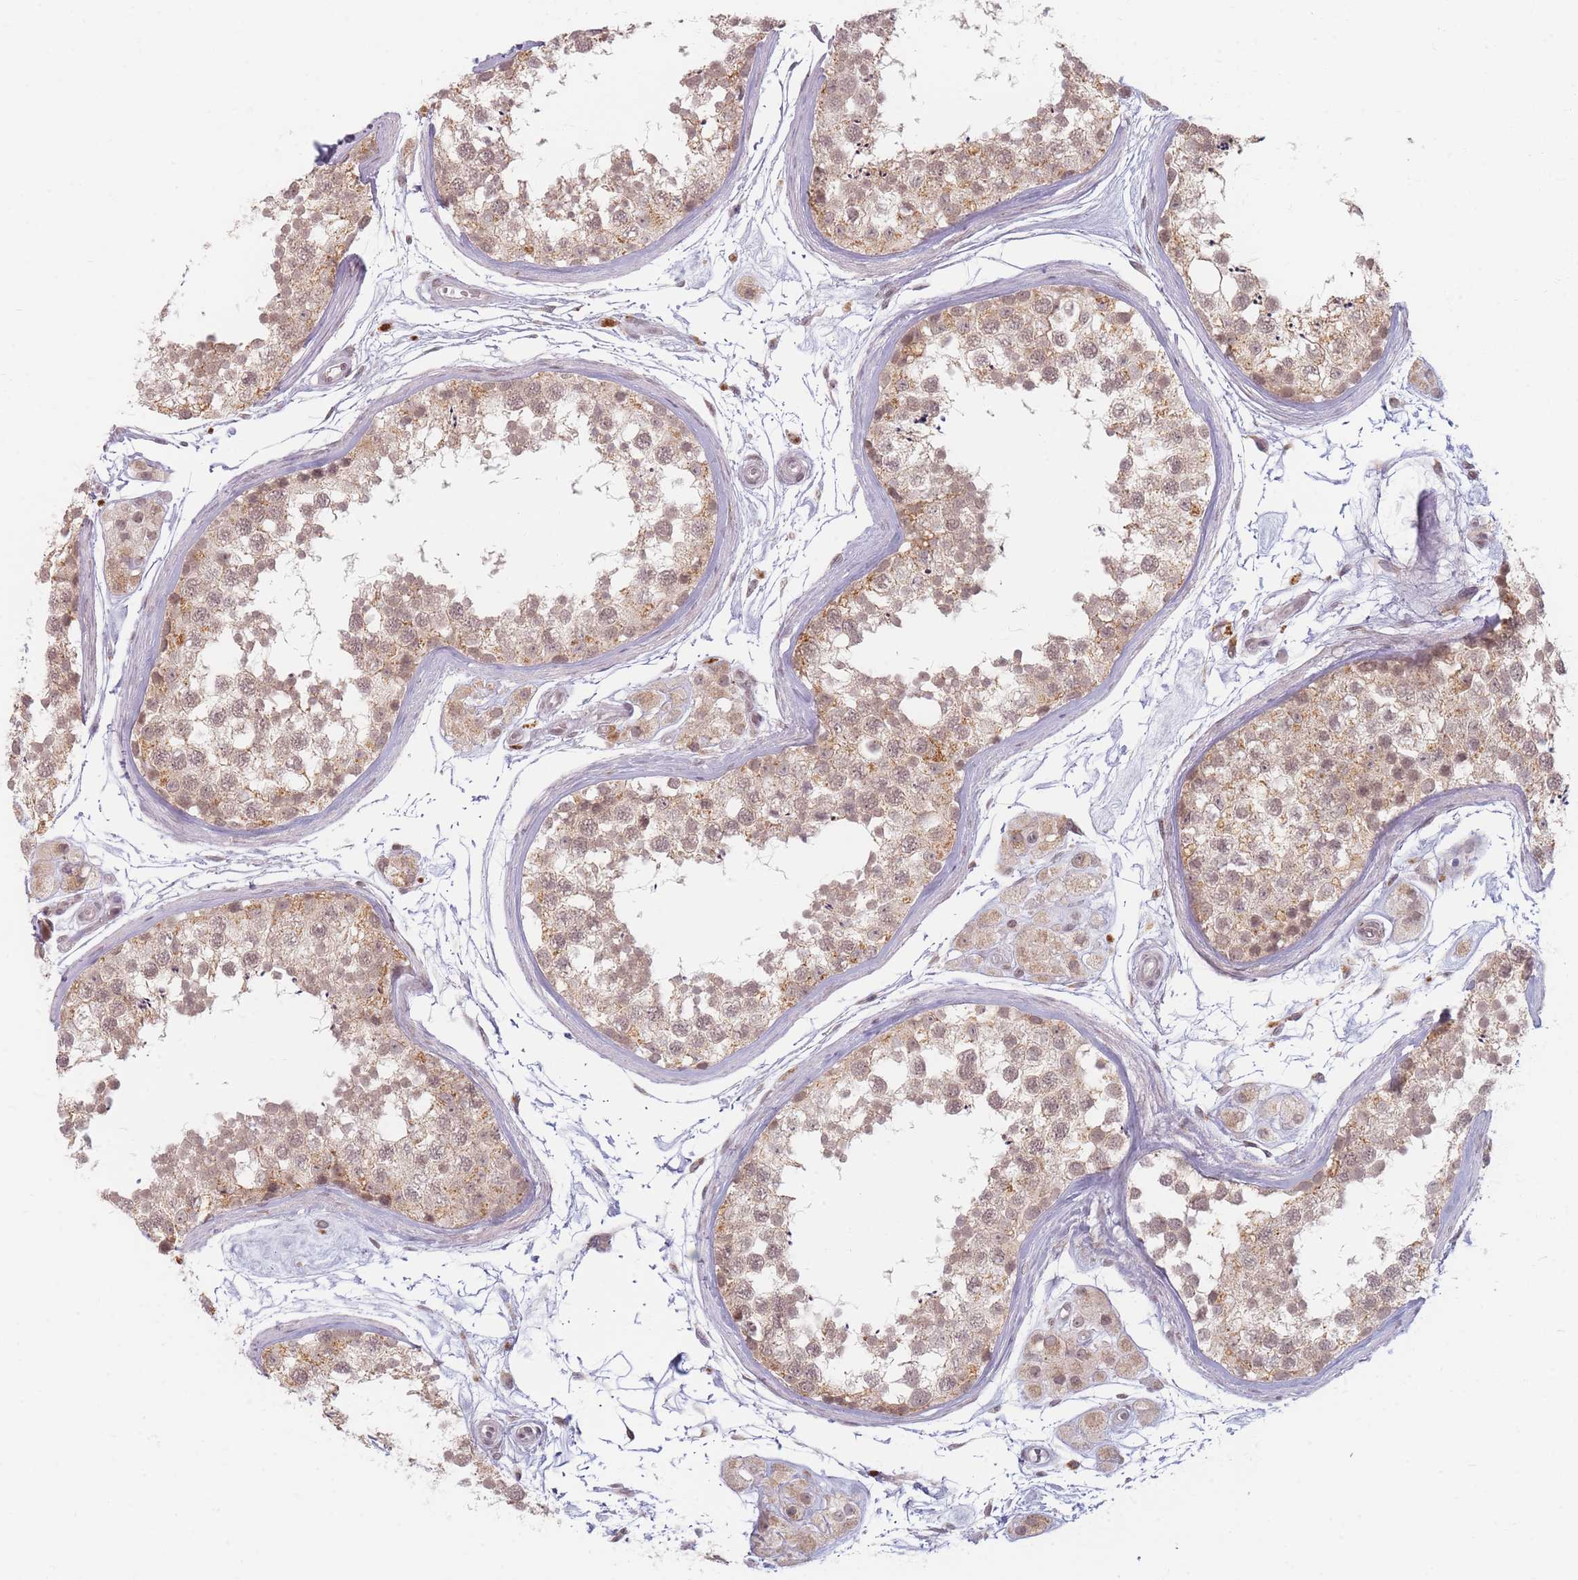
{"staining": {"intensity": "moderate", "quantity": ">75%", "location": "cytoplasmic/membranous,nuclear"}, "tissue": "testis", "cell_type": "Cells in seminiferous ducts", "image_type": "normal", "snomed": [{"axis": "morphology", "description": "Normal tissue, NOS"}, {"axis": "topography", "description": "Testis"}], "caption": "Protein expression by IHC reveals moderate cytoplasmic/membranous,nuclear positivity in approximately >75% of cells in seminiferous ducts in benign testis. (Brightfield microscopy of DAB IHC at high magnification).", "gene": "SPATA45", "patient": {"sex": "male", "age": 56}}